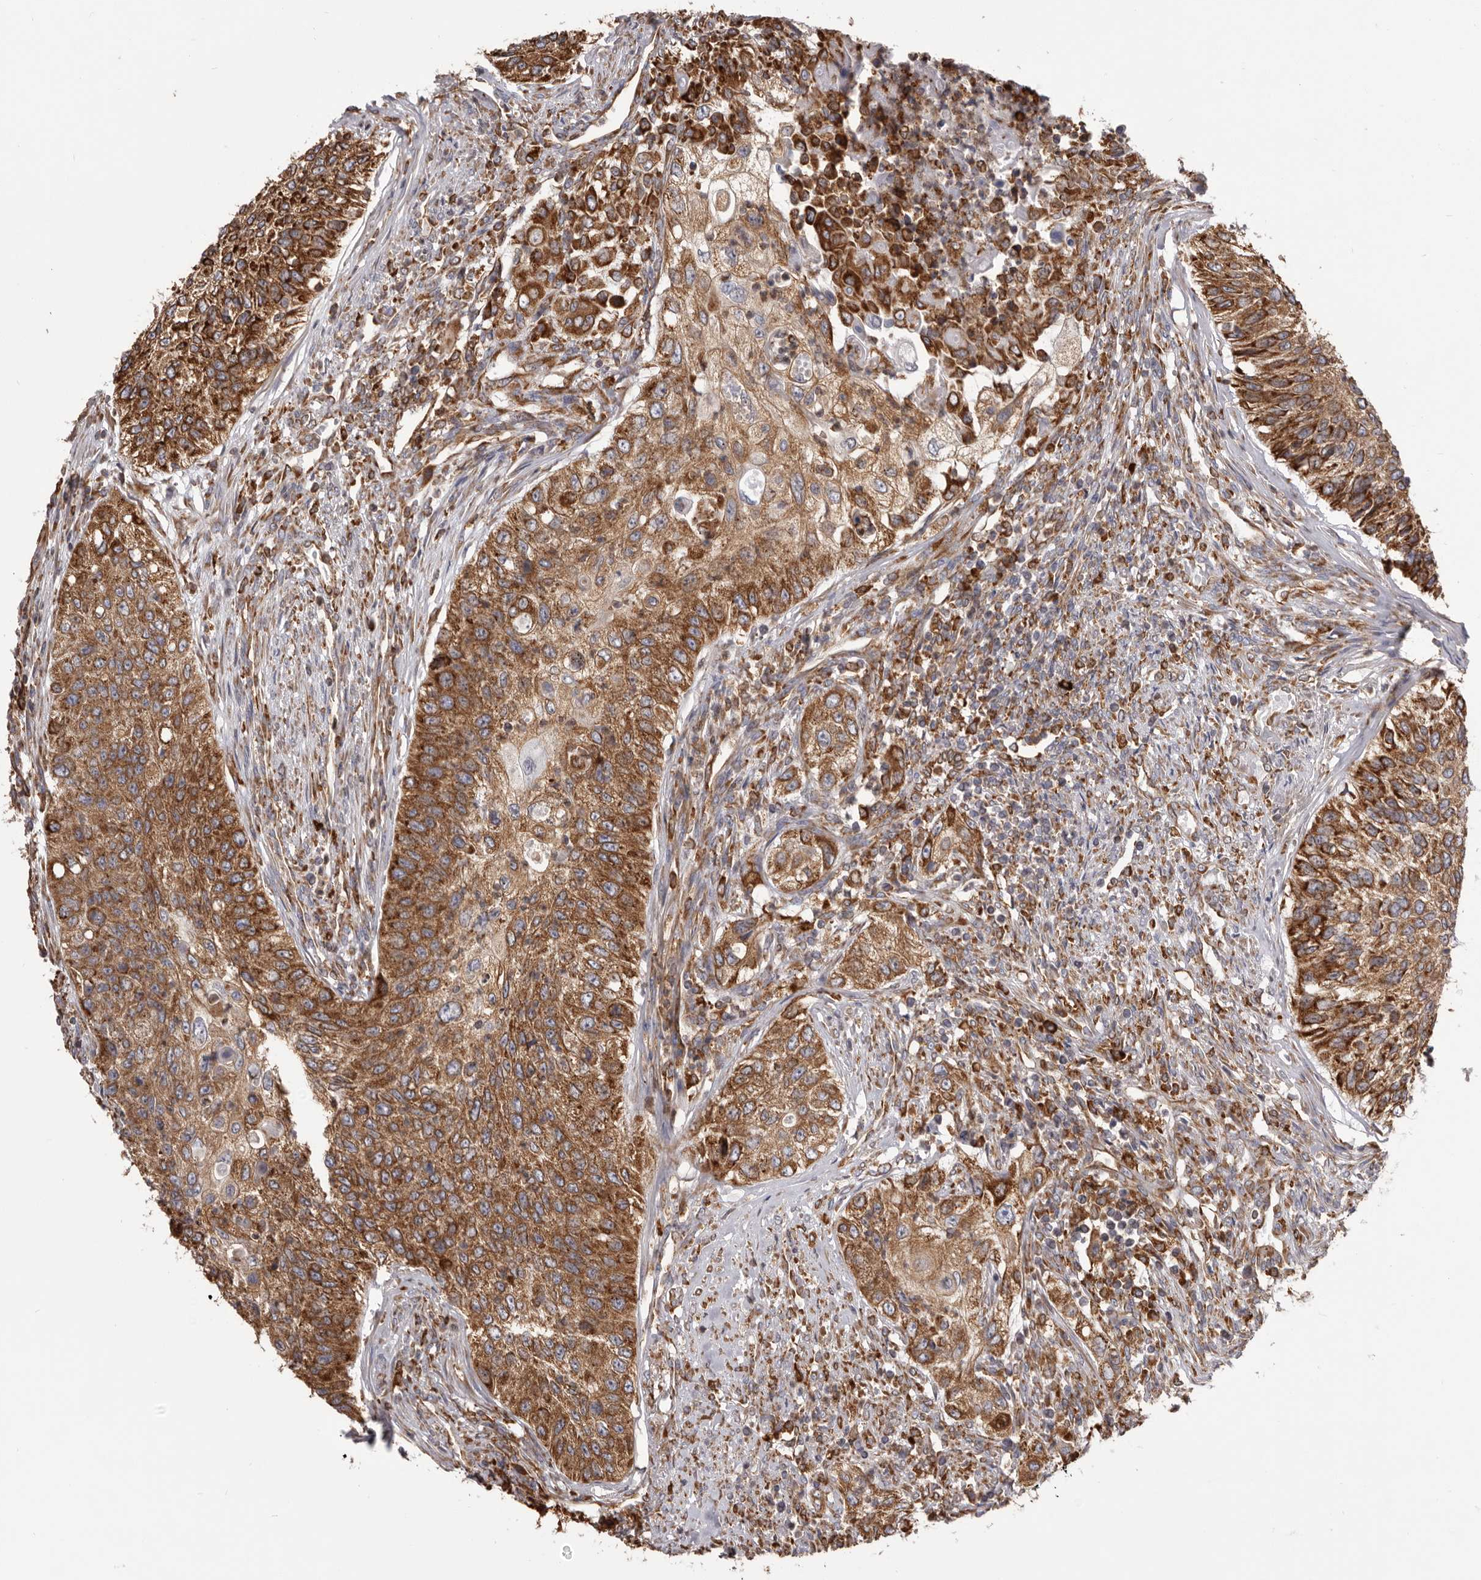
{"staining": {"intensity": "strong", "quantity": ">75%", "location": "cytoplasmic/membranous"}, "tissue": "urothelial cancer", "cell_type": "Tumor cells", "image_type": "cancer", "snomed": [{"axis": "morphology", "description": "Urothelial carcinoma, High grade"}, {"axis": "topography", "description": "Urinary bladder"}], "caption": "Tumor cells display high levels of strong cytoplasmic/membranous expression in approximately >75% of cells in human urothelial cancer. The protein is stained brown, and the nuclei are stained in blue (DAB (3,3'-diaminobenzidine) IHC with brightfield microscopy, high magnification).", "gene": "QRSL1", "patient": {"sex": "female", "age": 60}}